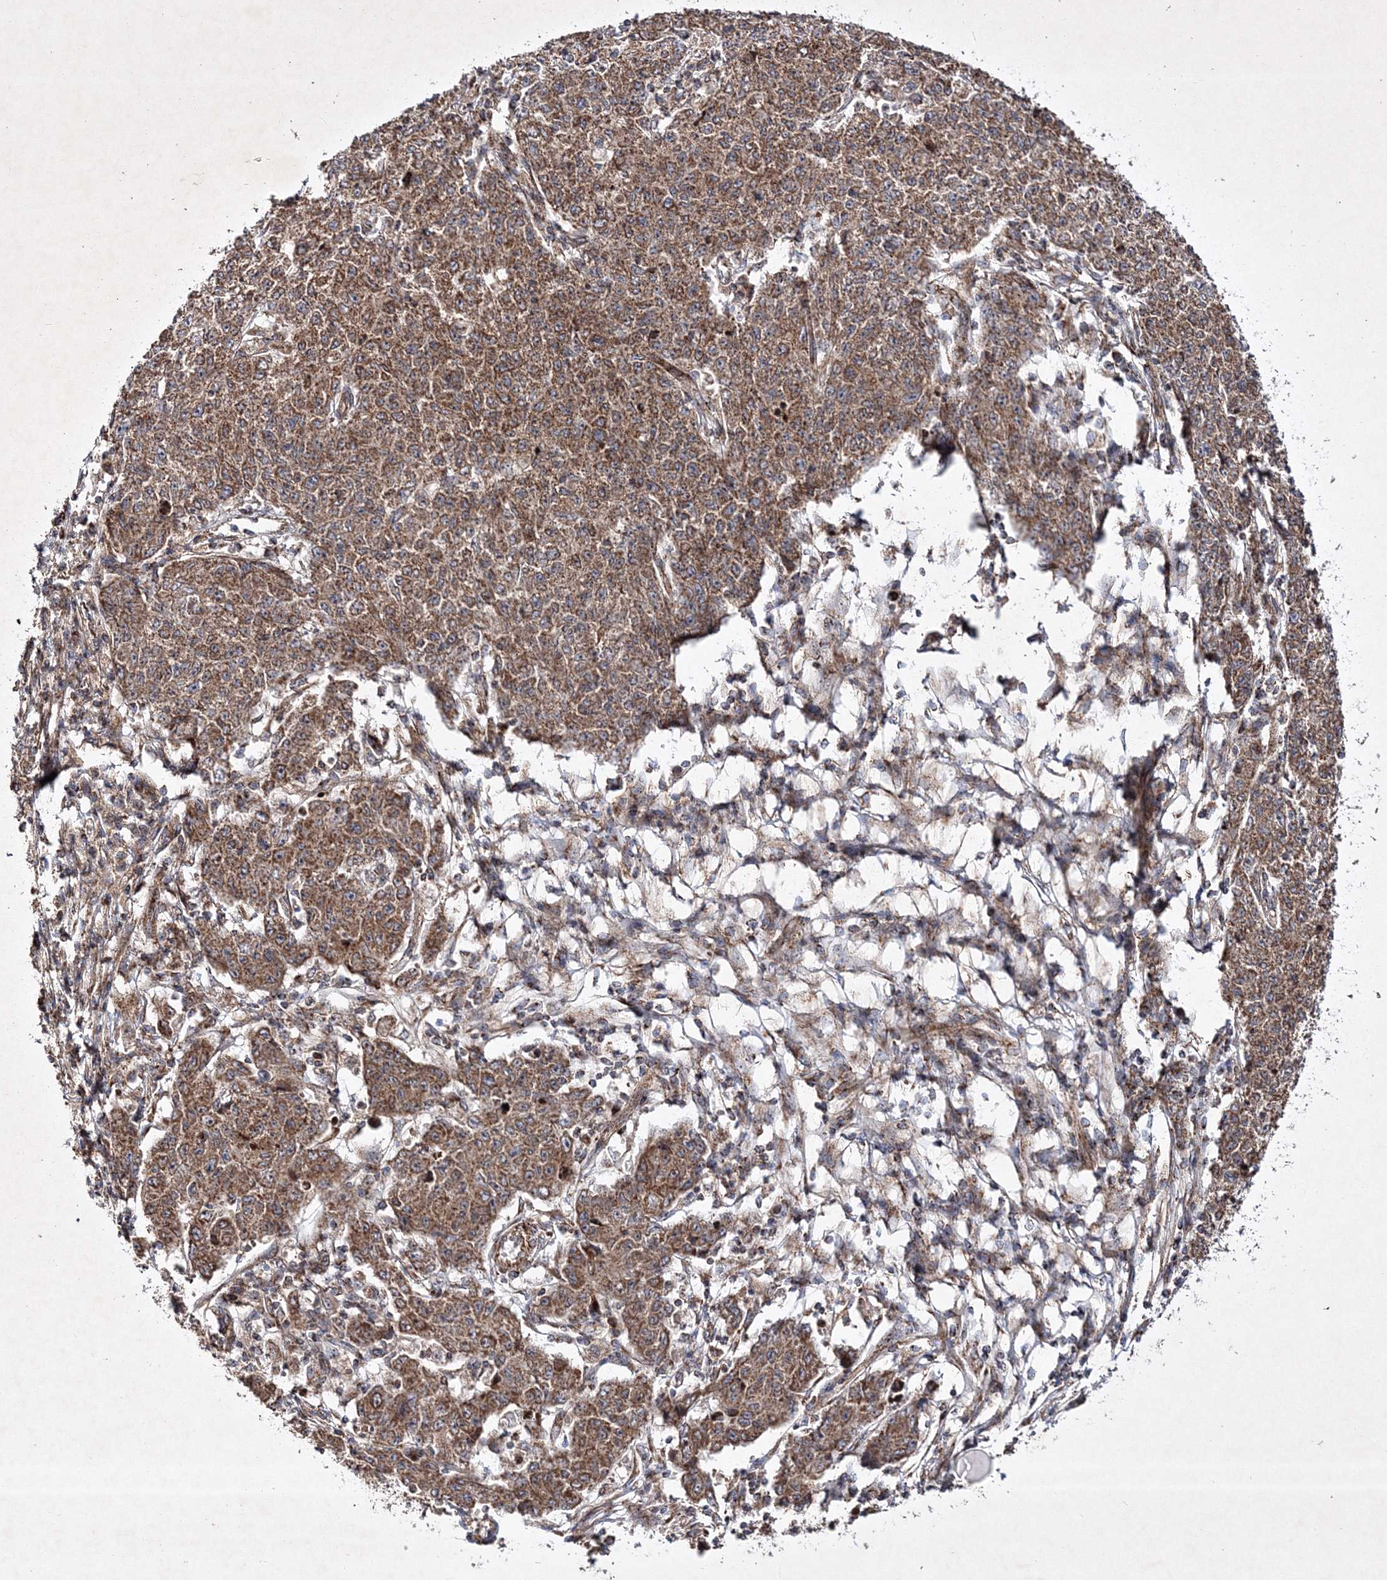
{"staining": {"intensity": "moderate", "quantity": ">75%", "location": "cytoplasmic/membranous"}, "tissue": "ovarian cancer", "cell_type": "Tumor cells", "image_type": "cancer", "snomed": [{"axis": "morphology", "description": "Carcinoma, endometroid"}, {"axis": "topography", "description": "Ovary"}], "caption": "An image showing moderate cytoplasmic/membranous positivity in about >75% of tumor cells in endometroid carcinoma (ovarian), as visualized by brown immunohistochemical staining.", "gene": "SCRN3", "patient": {"sex": "female", "age": 42}}